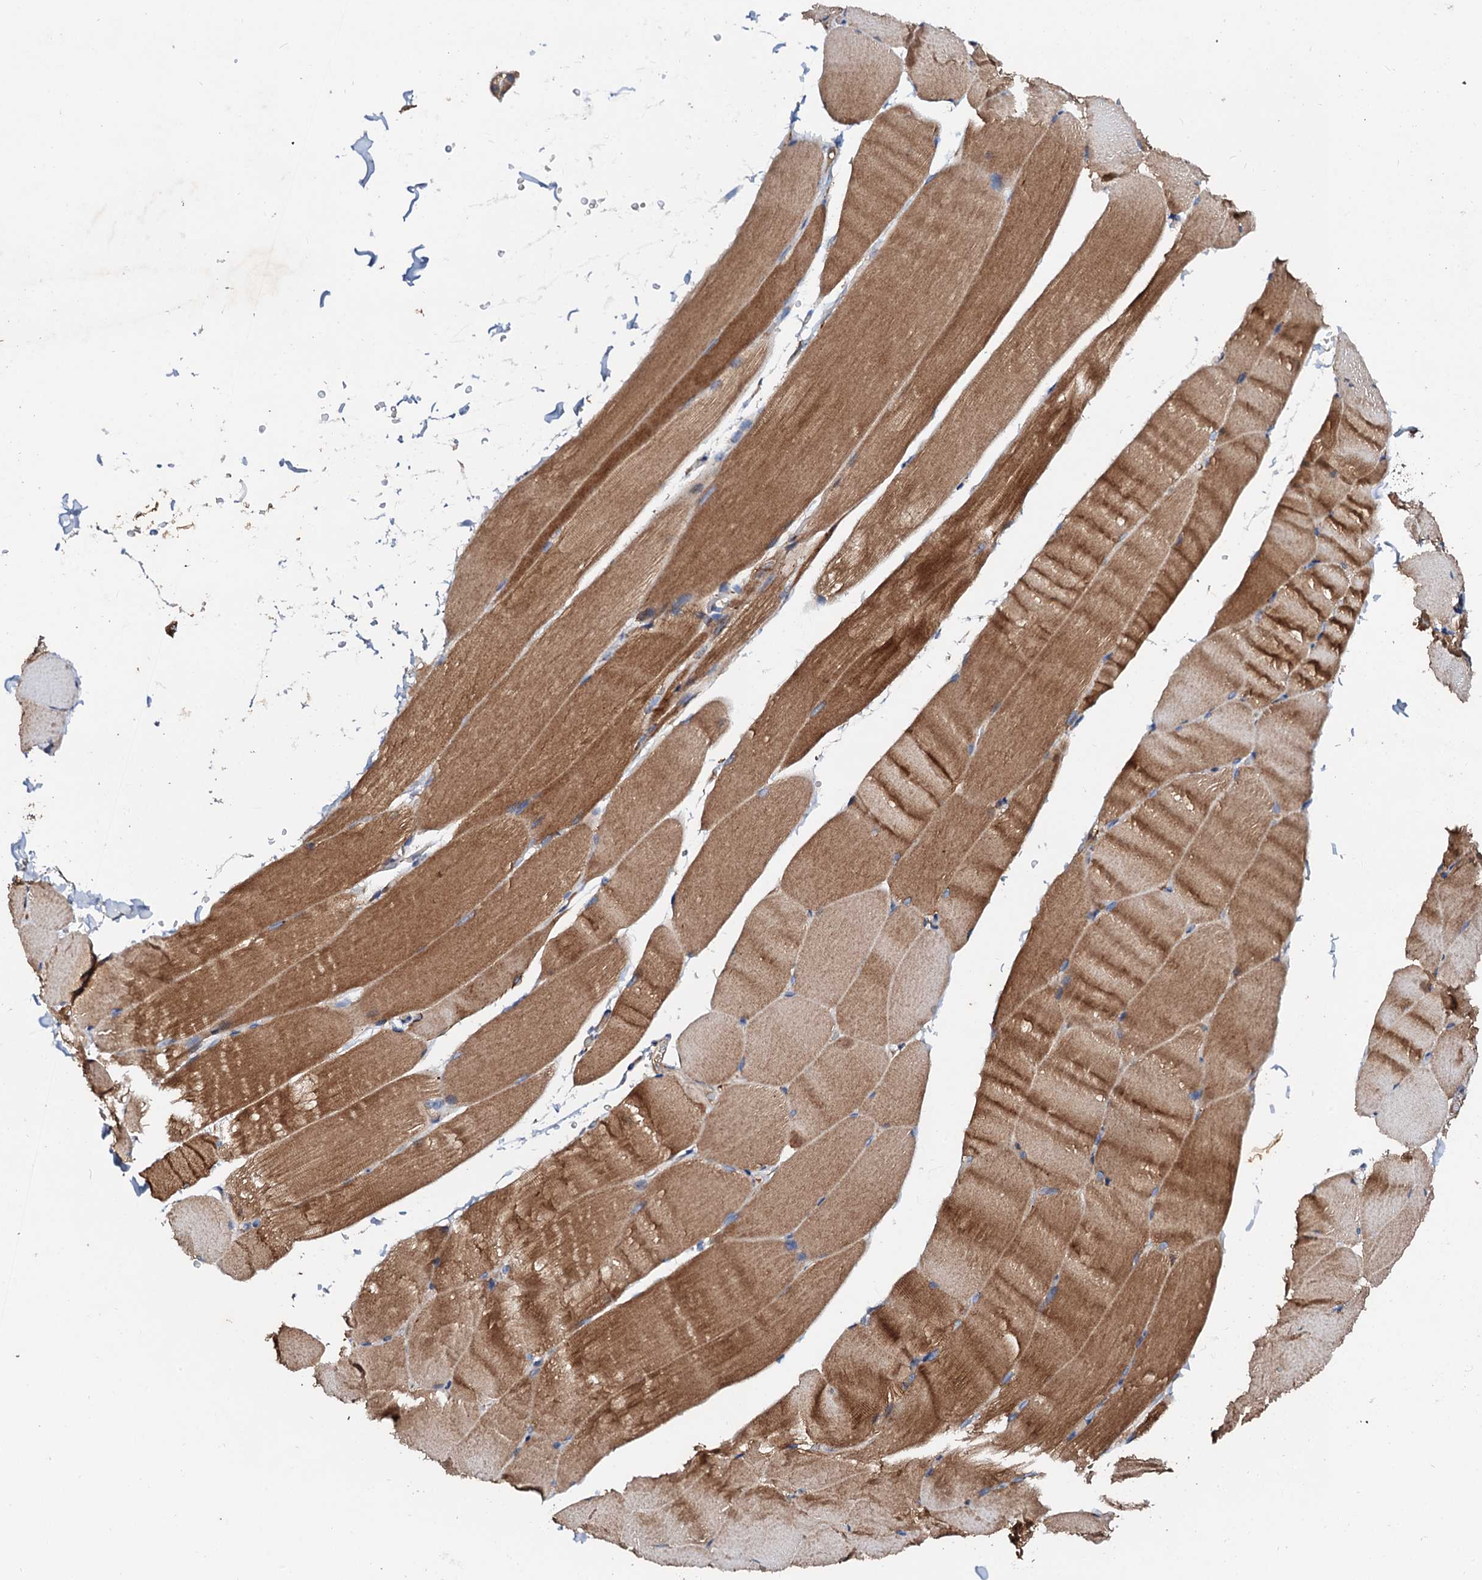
{"staining": {"intensity": "moderate", "quantity": ">75%", "location": "cytoplasmic/membranous"}, "tissue": "skeletal muscle", "cell_type": "Myocytes", "image_type": "normal", "snomed": [{"axis": "morphology", "description": "Normal tissue, NOS"}, {"axis": "topography", "description": "Skeletal muscle"}, {"axis": "topography", "description": "Parathyroid gland"}], "caption": "The photomicrograph displays staining of unremarkable skeletal muscle, revealing moderate cytoplasmic/membranous protein staining (brown color) within myocytes.", "gene": "FIBIN", "patient": {"sex": "female", "age": 37}}